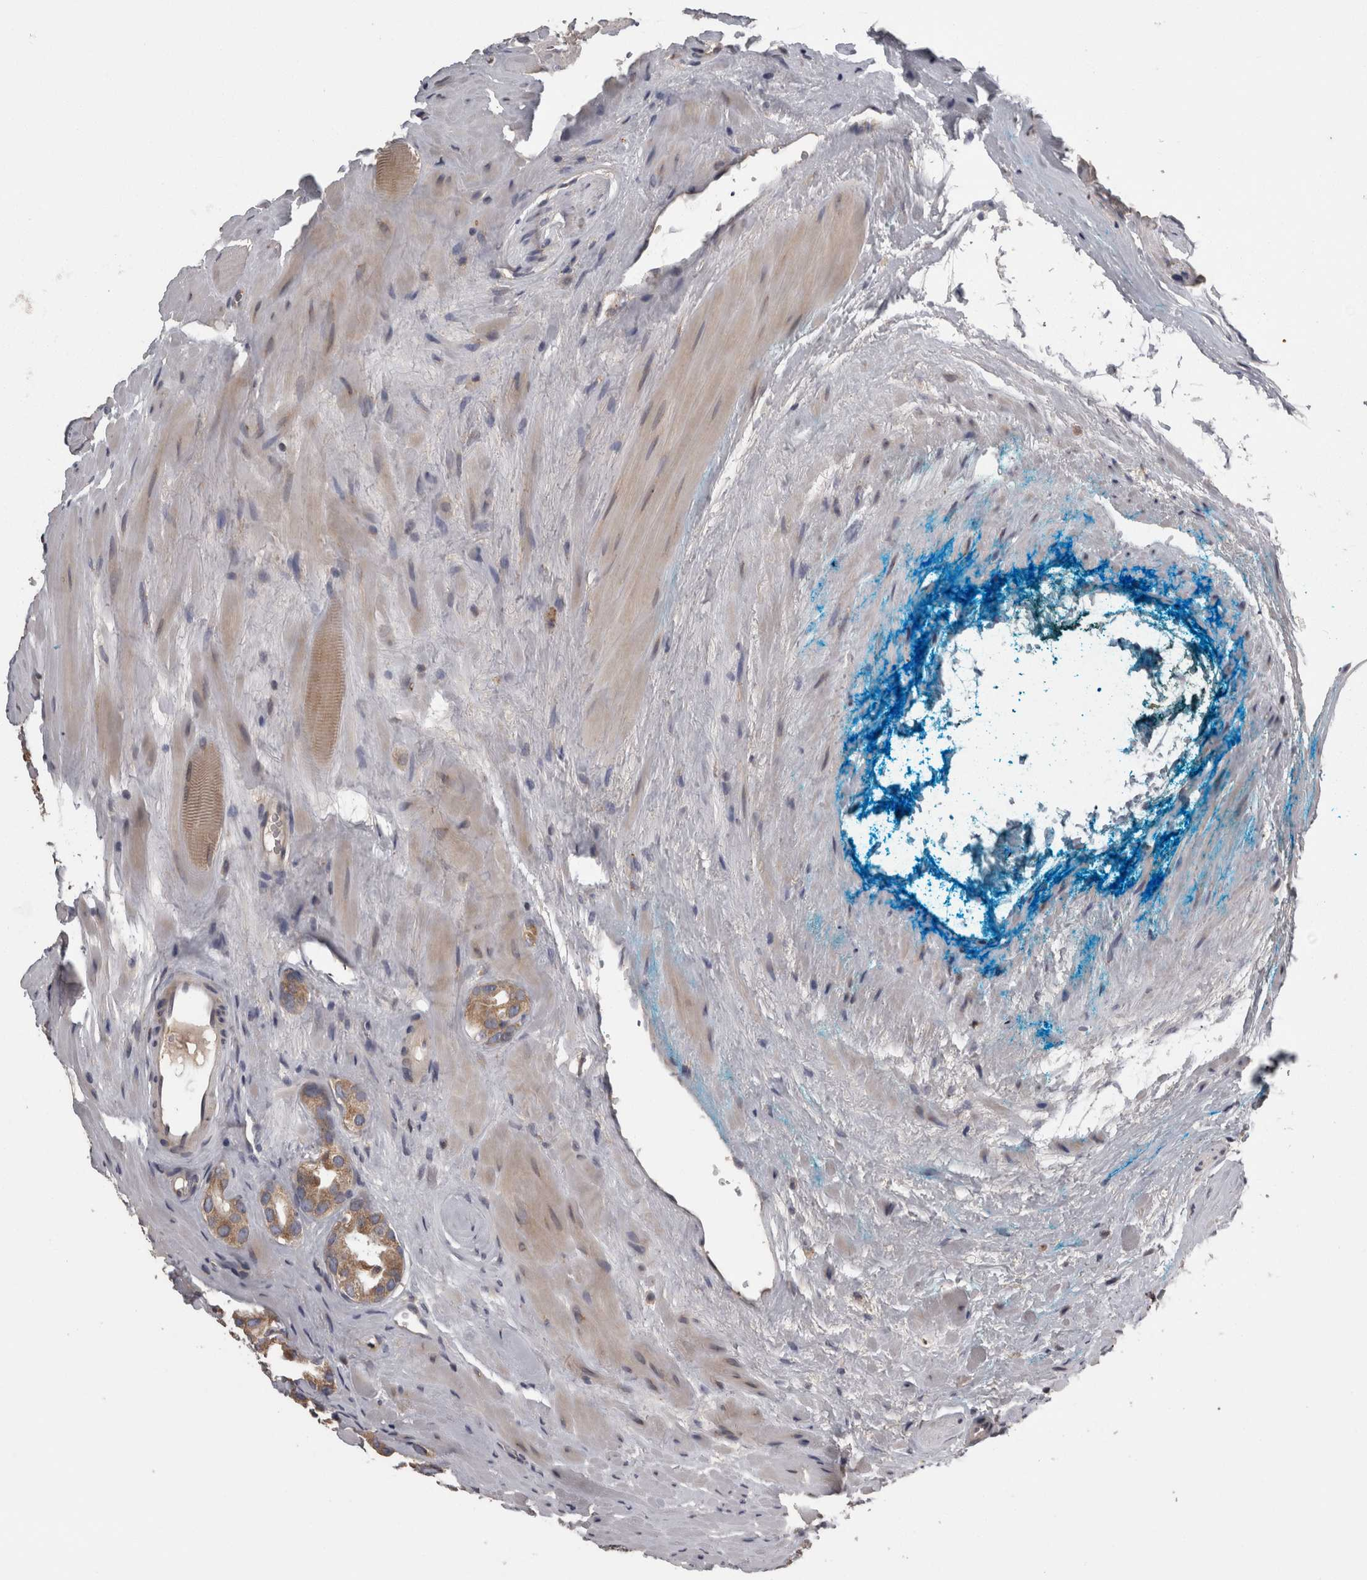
{"staining": {"intensity": "weak", "quantity": ">75%", "location": "cytoplasmic/membranous"}, "tissue": "prostate cancer", "cell_type": "Tumor cells", "image_type": "cancer", "snomed": [{"axis": "morphology", "description": "Adenocarcinoma, High grade"}, {"axis": "topography", "description": "Prostate"}], "caption": "Immunohistochemical staining of prostate high-grade adenocarcinoma reveals low levels of weak cytoplasmic/membranous protein expression in approximately >75% of tumor cells. The staining was performed using DAB (3,3'-diaminobenzidine), with brown indicating positive protein expression. Nuclei are stained blue with hematoxylin.", "gene": "PCM1", "patient": {"sex": "male", "age": 63}}